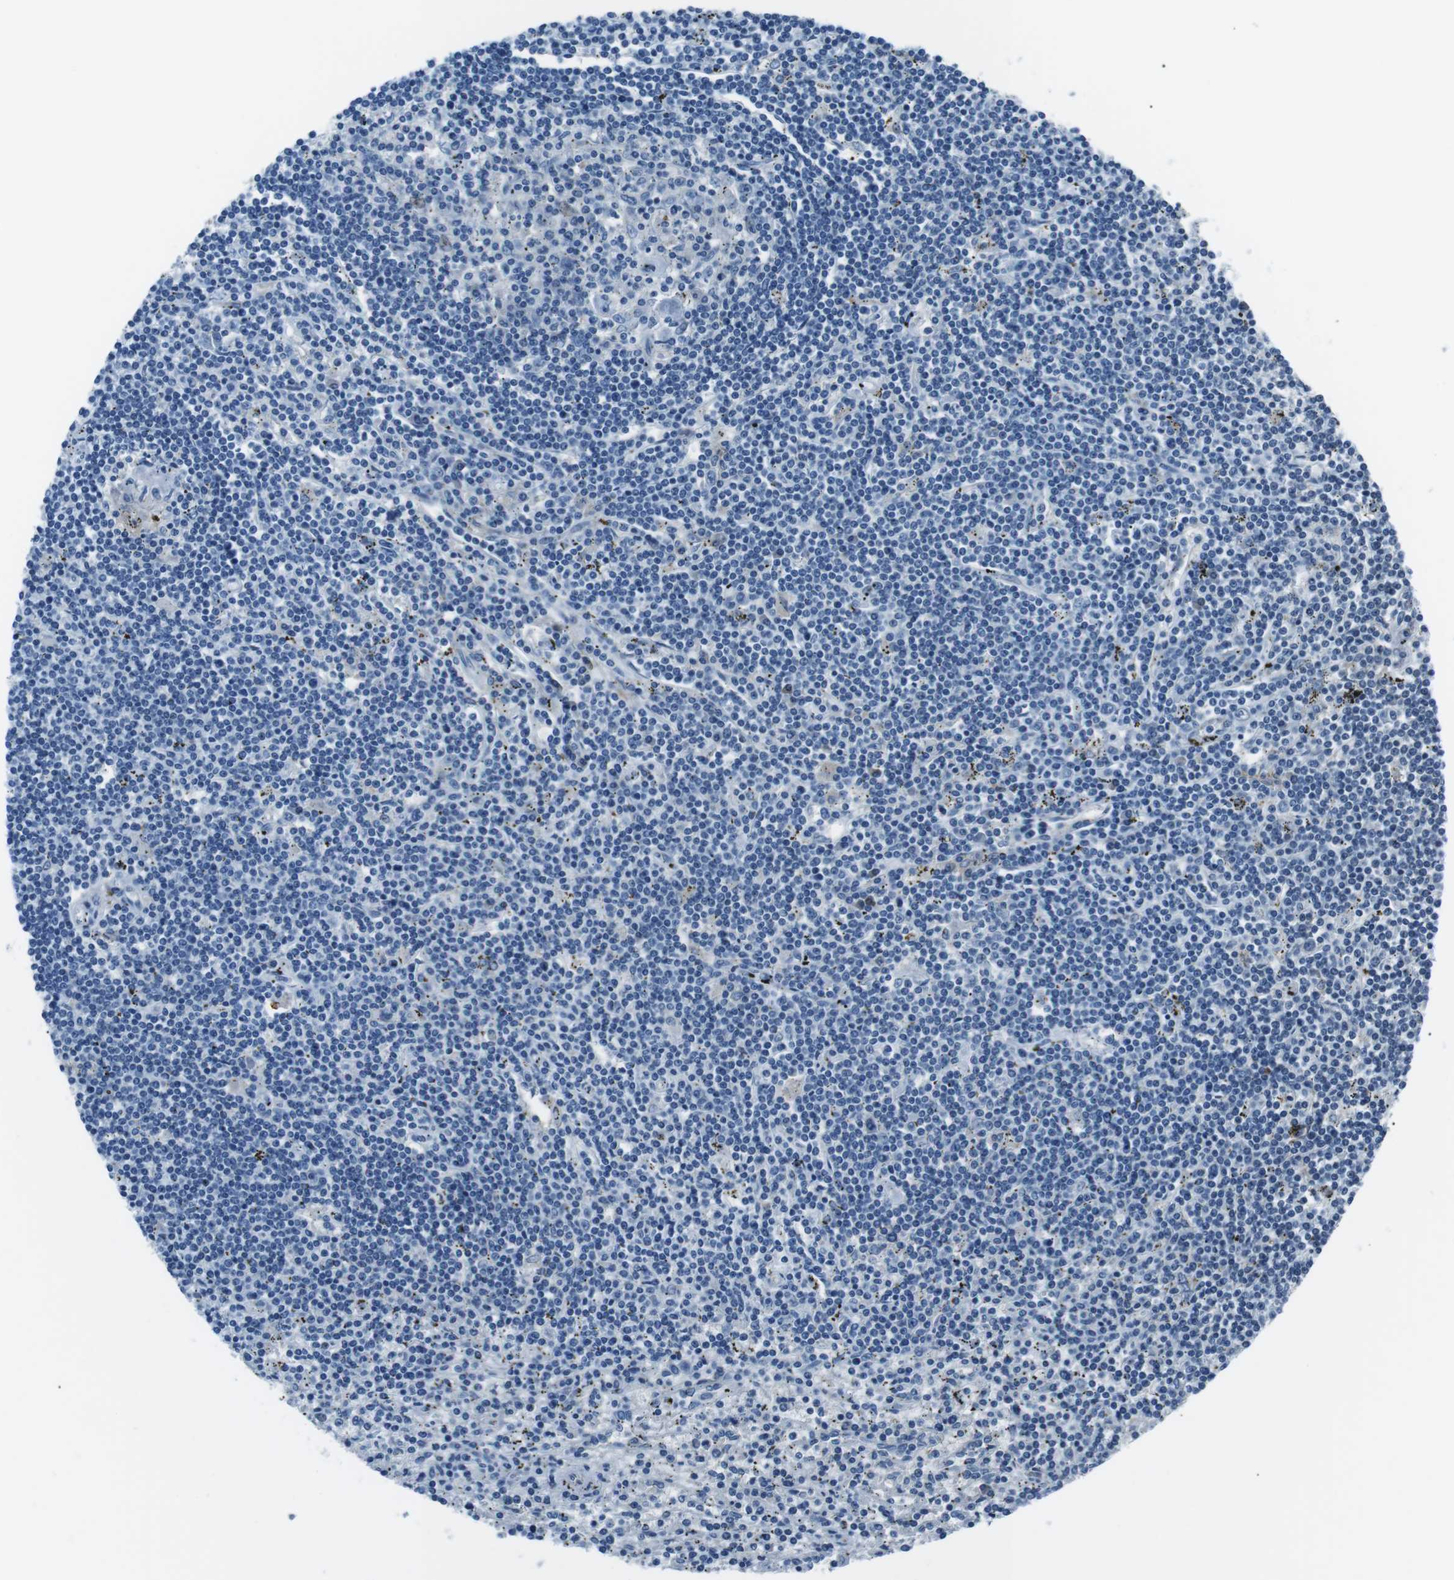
{"staining": {"intensity": "negative", "quantity": "none", "location": "none"}, "tissue": "lymphoma", "cell_type": "Tumor cells", "image_type": "cancer", "snomed": [{"axis": "morphology", "description": "Malignant lymphoma, non-Hodgkin's type, Low grade"}, {"axis": "topography", "description": "Spleen"}], "caption": "The immunohistochemistry histopathology image has no significant staining in tumor cells of lymphoma tissue. (DAB (3,3'-diaminobenzidine) IHC visualized using brightfield microscopy, high magnification).", "gene": "CSF2RA", "patient": {"sex": "male", "age": 76}}